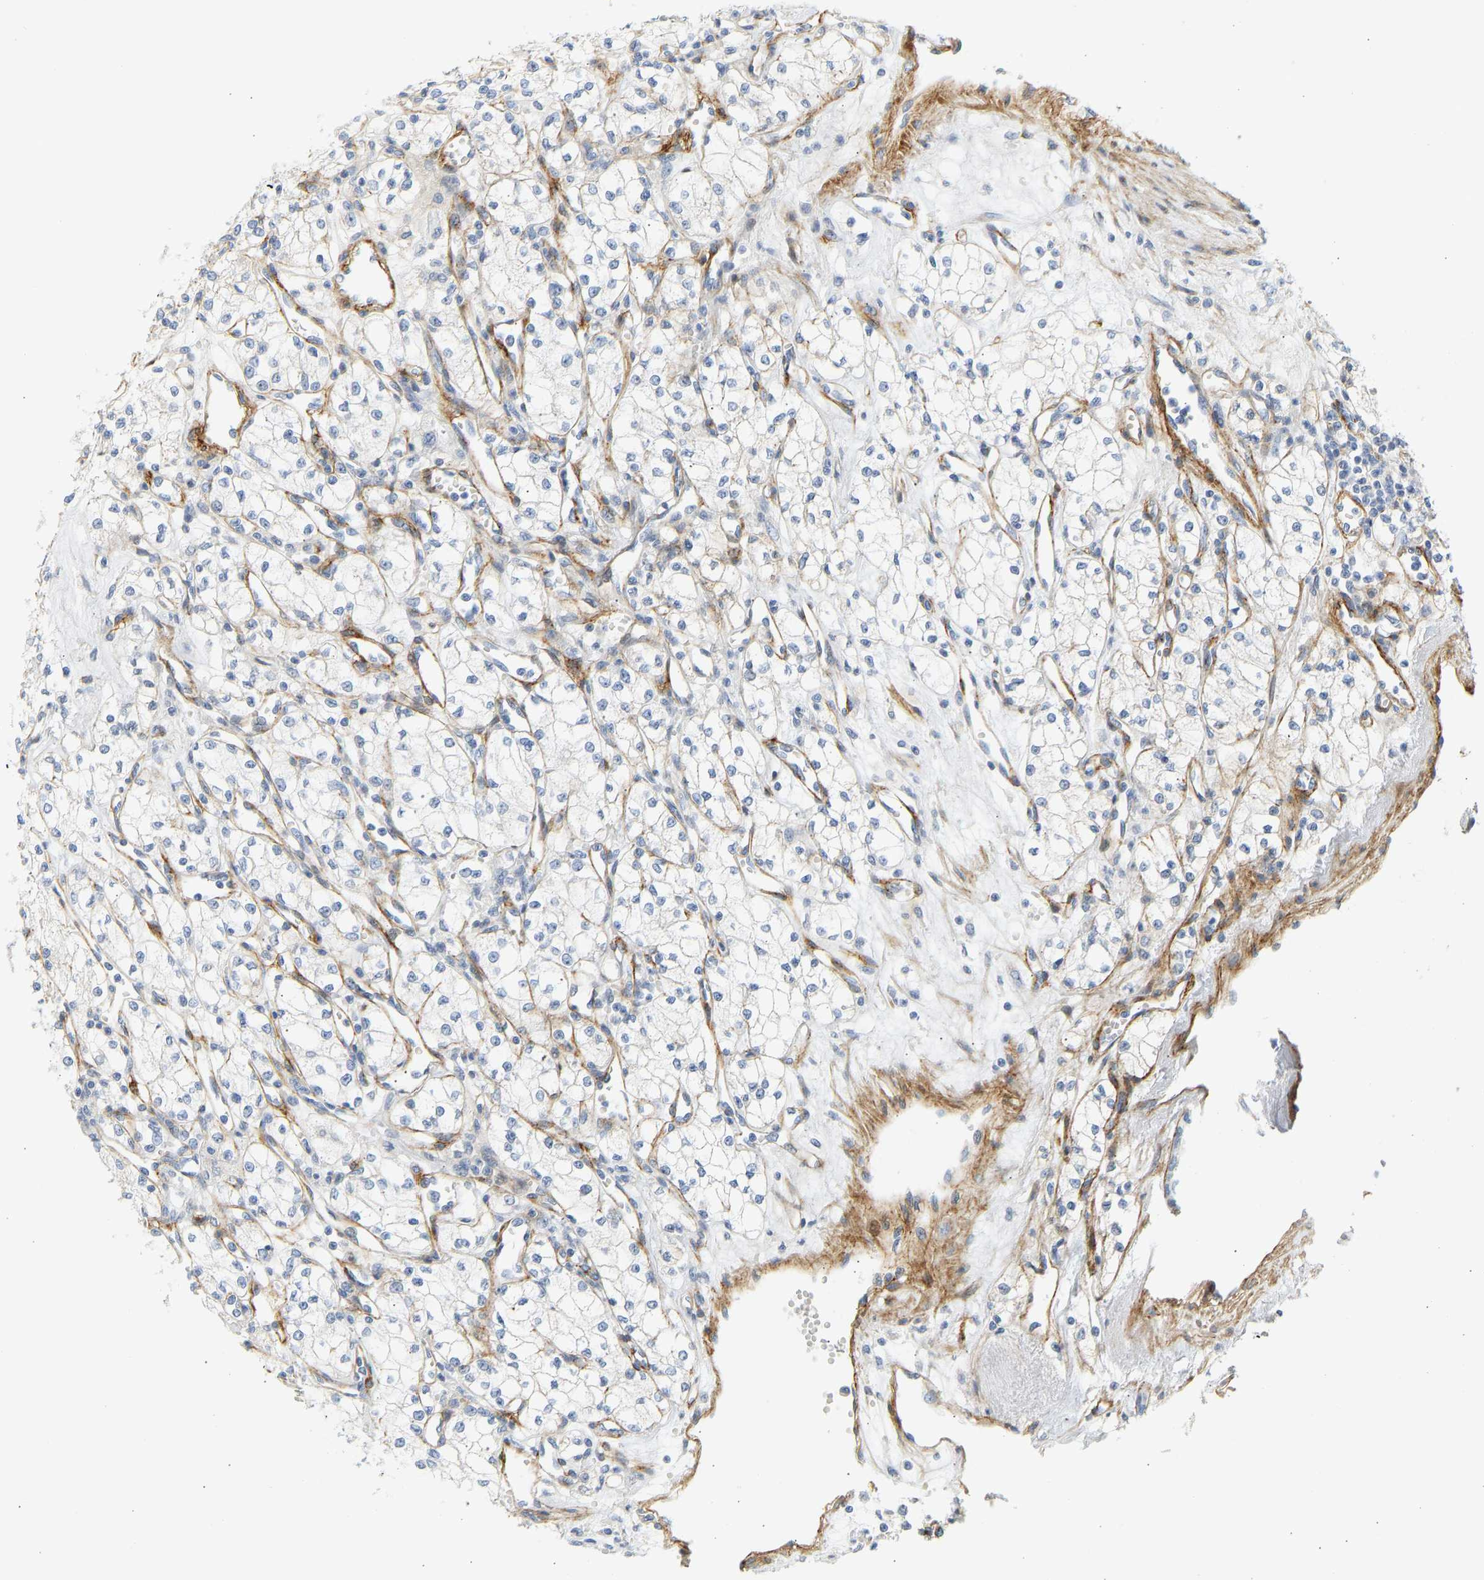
{"staining": {"intensity": "negative", "quantity": "none", "location": "none"}, "tissue": "renal cancer", "cell_type": "Tumor cells", "image_type": "cancer", "snomed": [{"axis": "morphology", "description": "Adenocarcinoma, NOS"}, {"axis": "topography", "description": "Kidney"}], "caption": "Immunohistochemistry of human renal cancer (adenocarcinoma) displays no positivity in tumor cells.", "gene": "SLC30A7", "patient": {"sex": "male", "age": 59}}